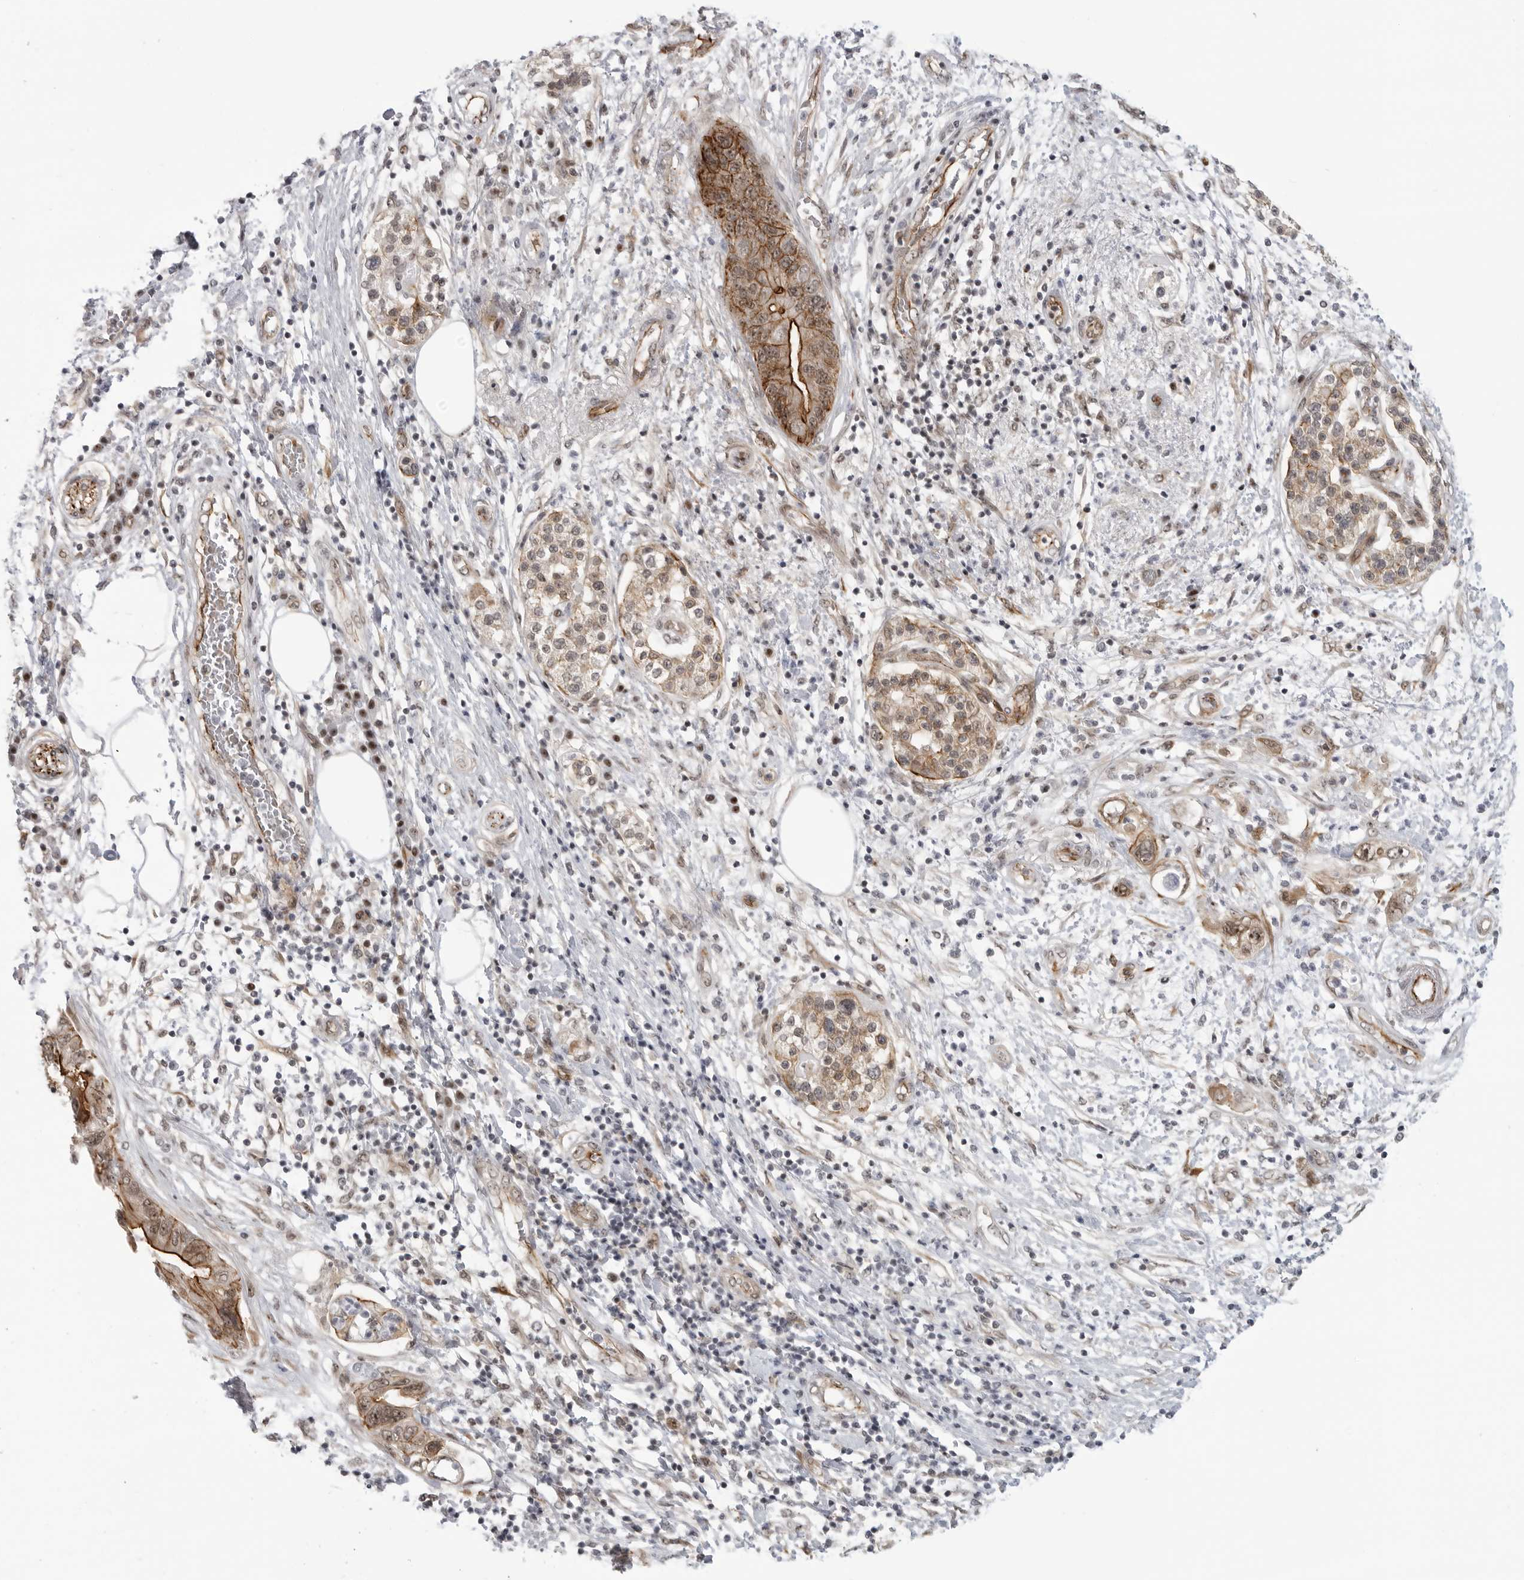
{"staining": {"intensity": "moderate", "quantity": ">75%", "location": "cytoplasmic/membranous"}, "tissue": "pancreatic cancer", "cell_type": "Tumor cells", "image_type": "cancer", "snomed": [{"axis": "morphology", "description": "Adenocarcinoma, NOS"}, {"axis": "topography", "description": "Pancreas"}], "caption": "Immunohistochemistry micrograph of pancreatic adenocarcinoma stained for a protein (brown), which demonstrates medium levels of moderate cytoplasmic/membranous positivity in about >75% of tumor cells.", "gene": "CEP295NL", "patient": {"sex": "female", "age": 73}}